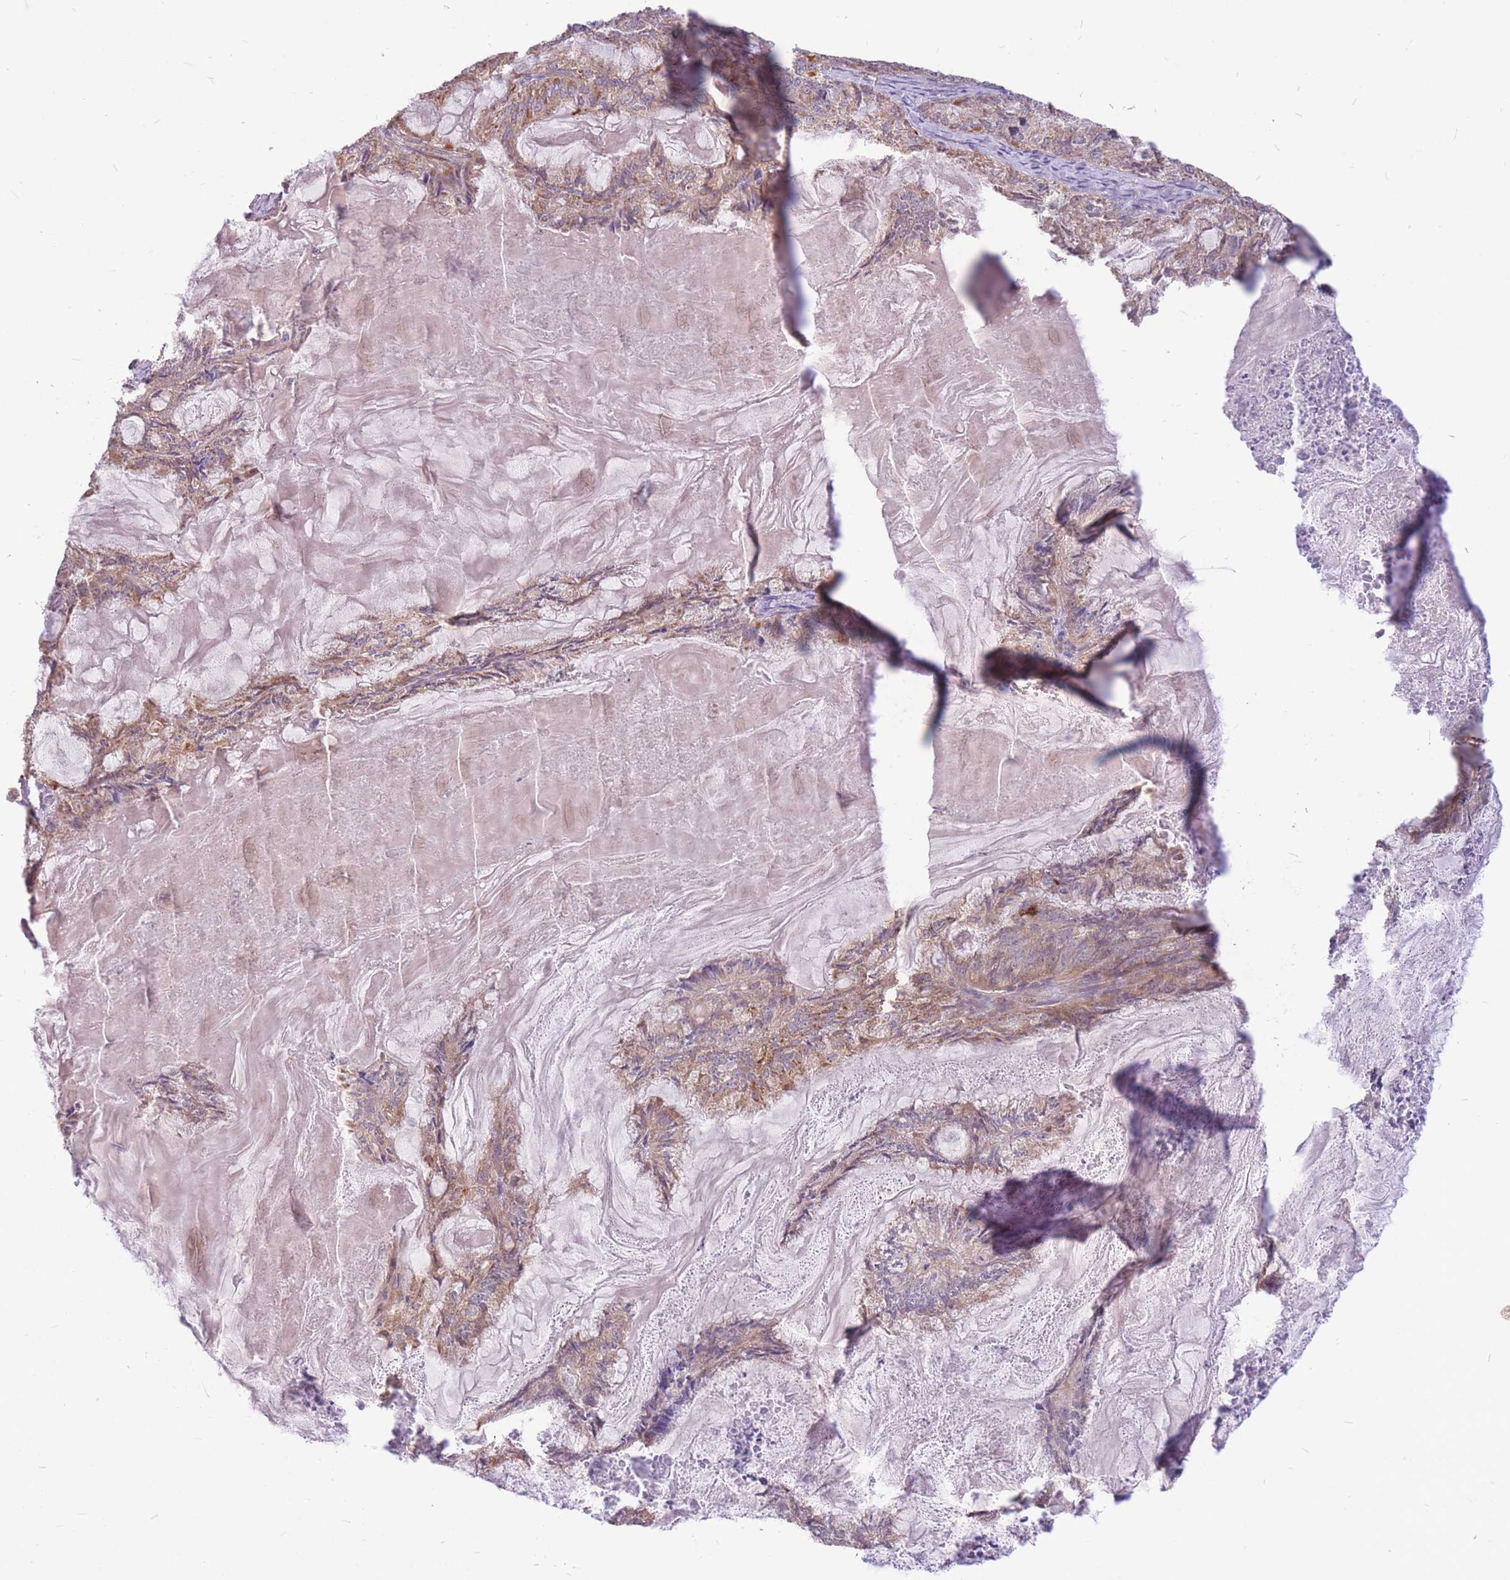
{"staining": {"intensity": "moderate", "quantity": ">75%", "location": "cytoplasmic/membranous"}, "tissue": "endometrial cancer", "cell_type": "Tumor cells", "image_type": "cancer", "snomed": [{"axis": "morphology", "description": "Adenocarcinoma, NOS"}, {"axis": "topography", "description": "Endometrium"}], "caption": "The image displays immunohistochemical staining of endometrial cancer. There is moderate cytoplasmic/membranous positivity is seen in about >75% of tumor cells.", "gene": "GMNN", "patient": {"sex": "female", "age": 86}}